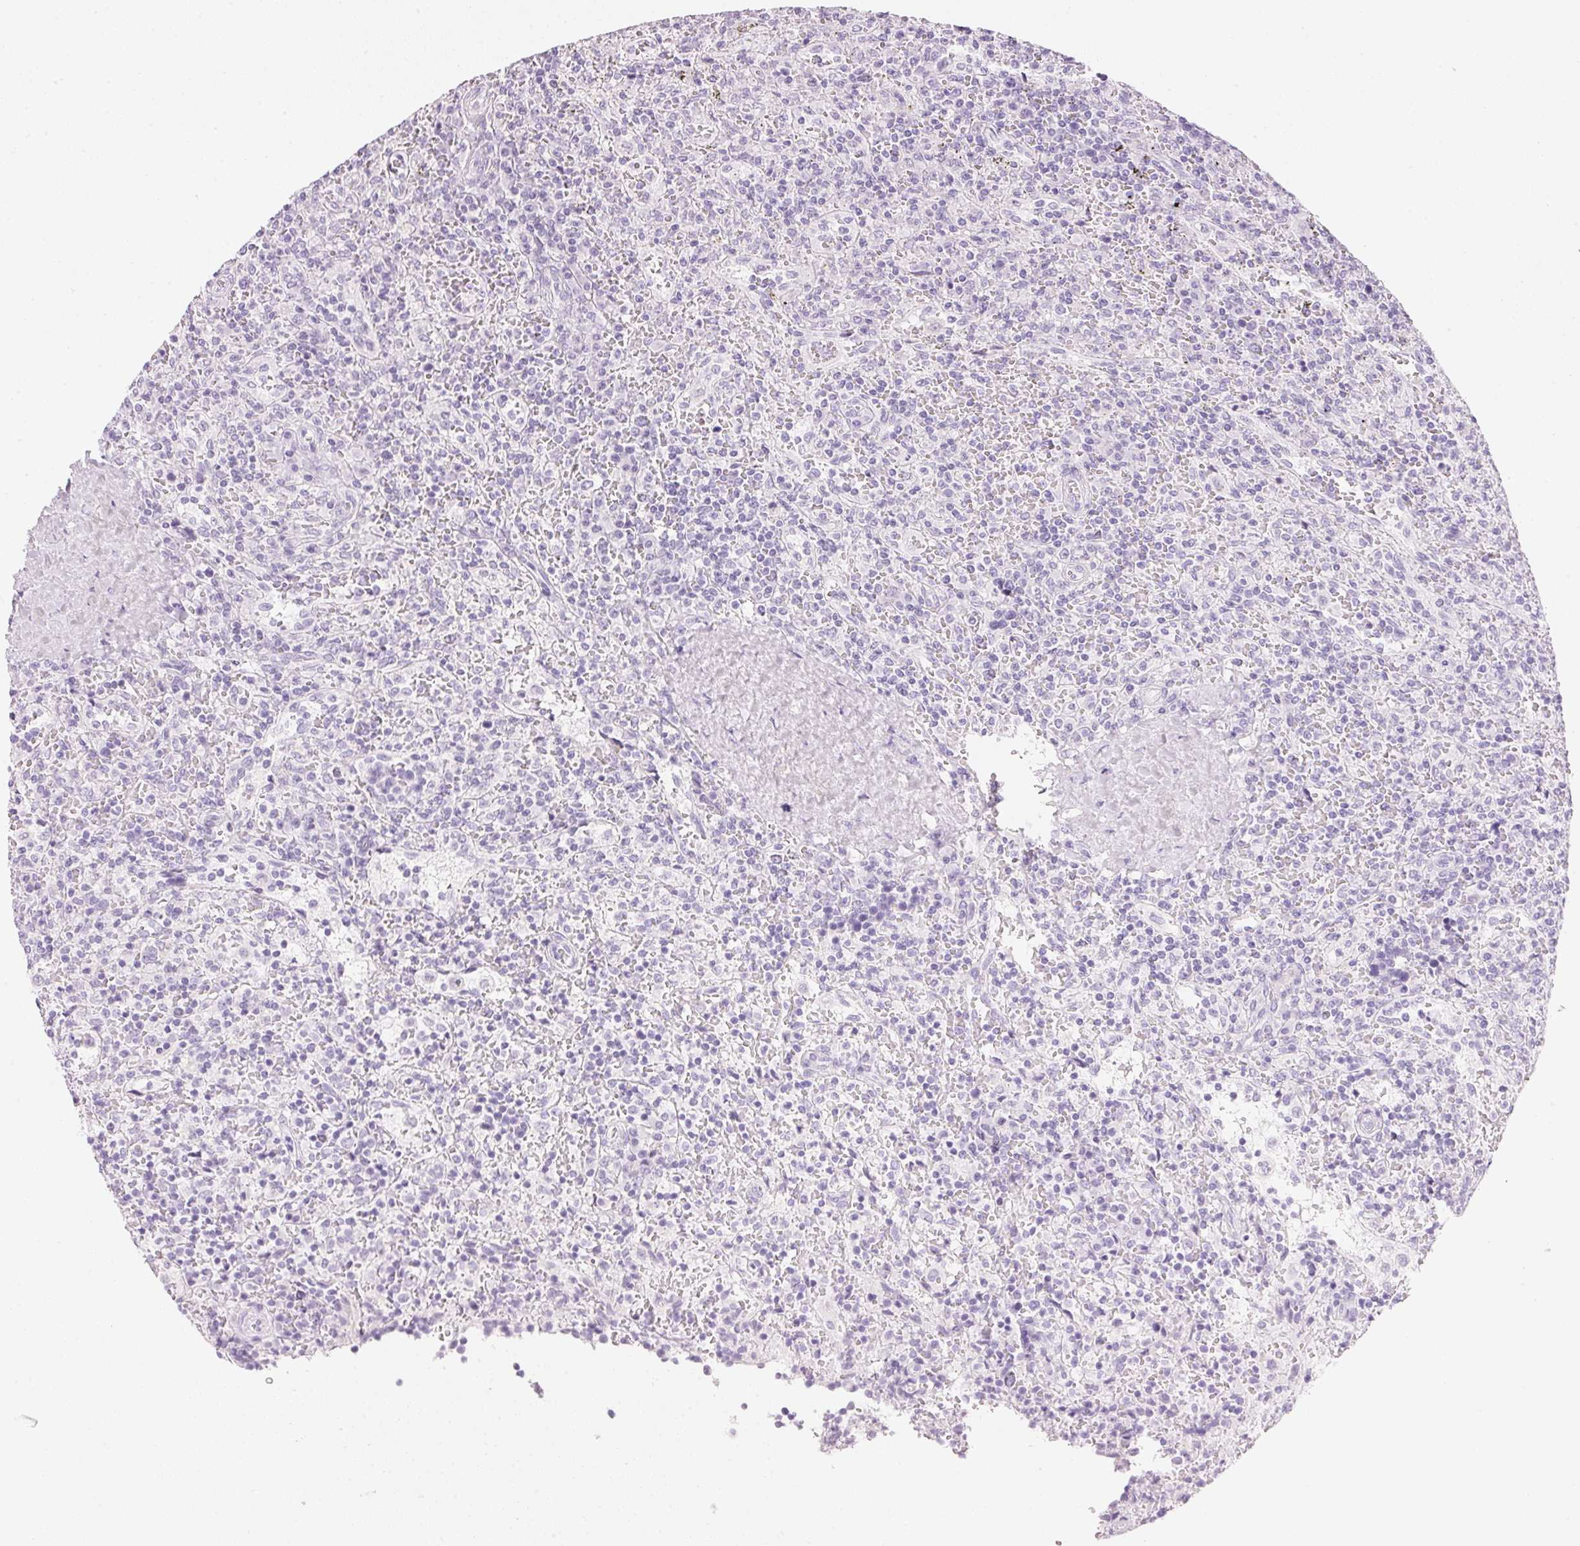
{"staining": {"intensity": "negative", "quantity": "none", "location": "none"}, "tissue": "lymphoma", "cell_type": "Tumor cells", "image_type": "cancer", "snomed": [{"axis": "morphology", "description": "Malignant lymphoma, non-Hodgkin's type, Low grade"}, {"axis": "topography", "description": "Spleen"}], "caption": "Lymphoma was stained to show a protein in brown. There is no significant expression in tumor cells. Nuclei are stained in blue.", "gene": "IGFBP1", "patient": {"sex": "male", "age": 62}}